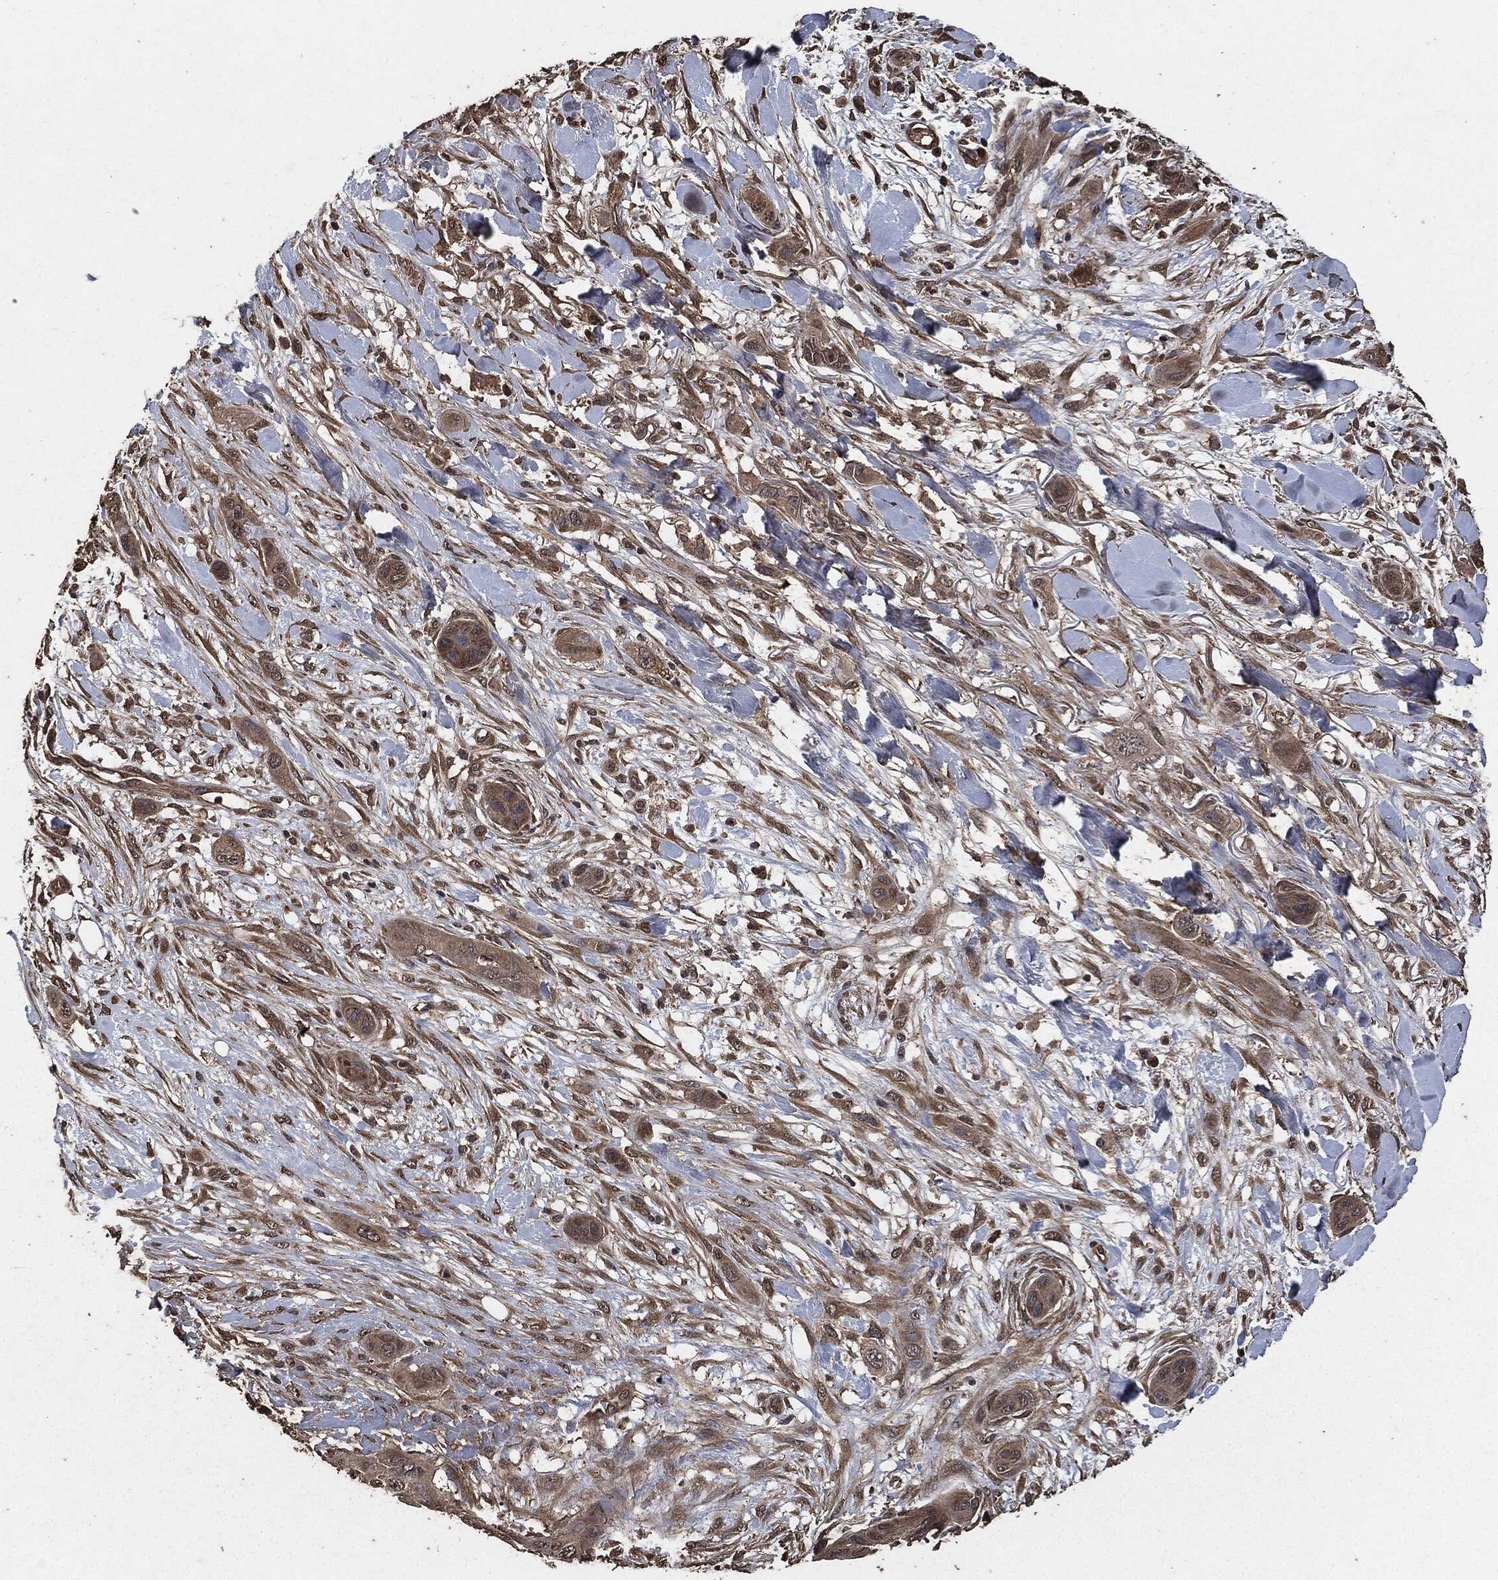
{"staining": {"intensity": "weak", "quantity": ">75%", "location": "cytoplasmic/membranous"}, "tissue": "skin cancer", "cell_type": "Tumor cells", "image_type": "cancer", "snomed": [{"axis": "morphology", "description": "Squamous cell carcinoma, NOS"}, {"axis": "topography", "description": "Skin"}], "caption": "Brown immunohistochemical staining in skin squamous cell carcinoma demonstrates weak cytoplasmic/membranous staining in about >75% of tumor cells.", "gene": "AKT1S1", "patient": {"sex": "male", "age": 78}}